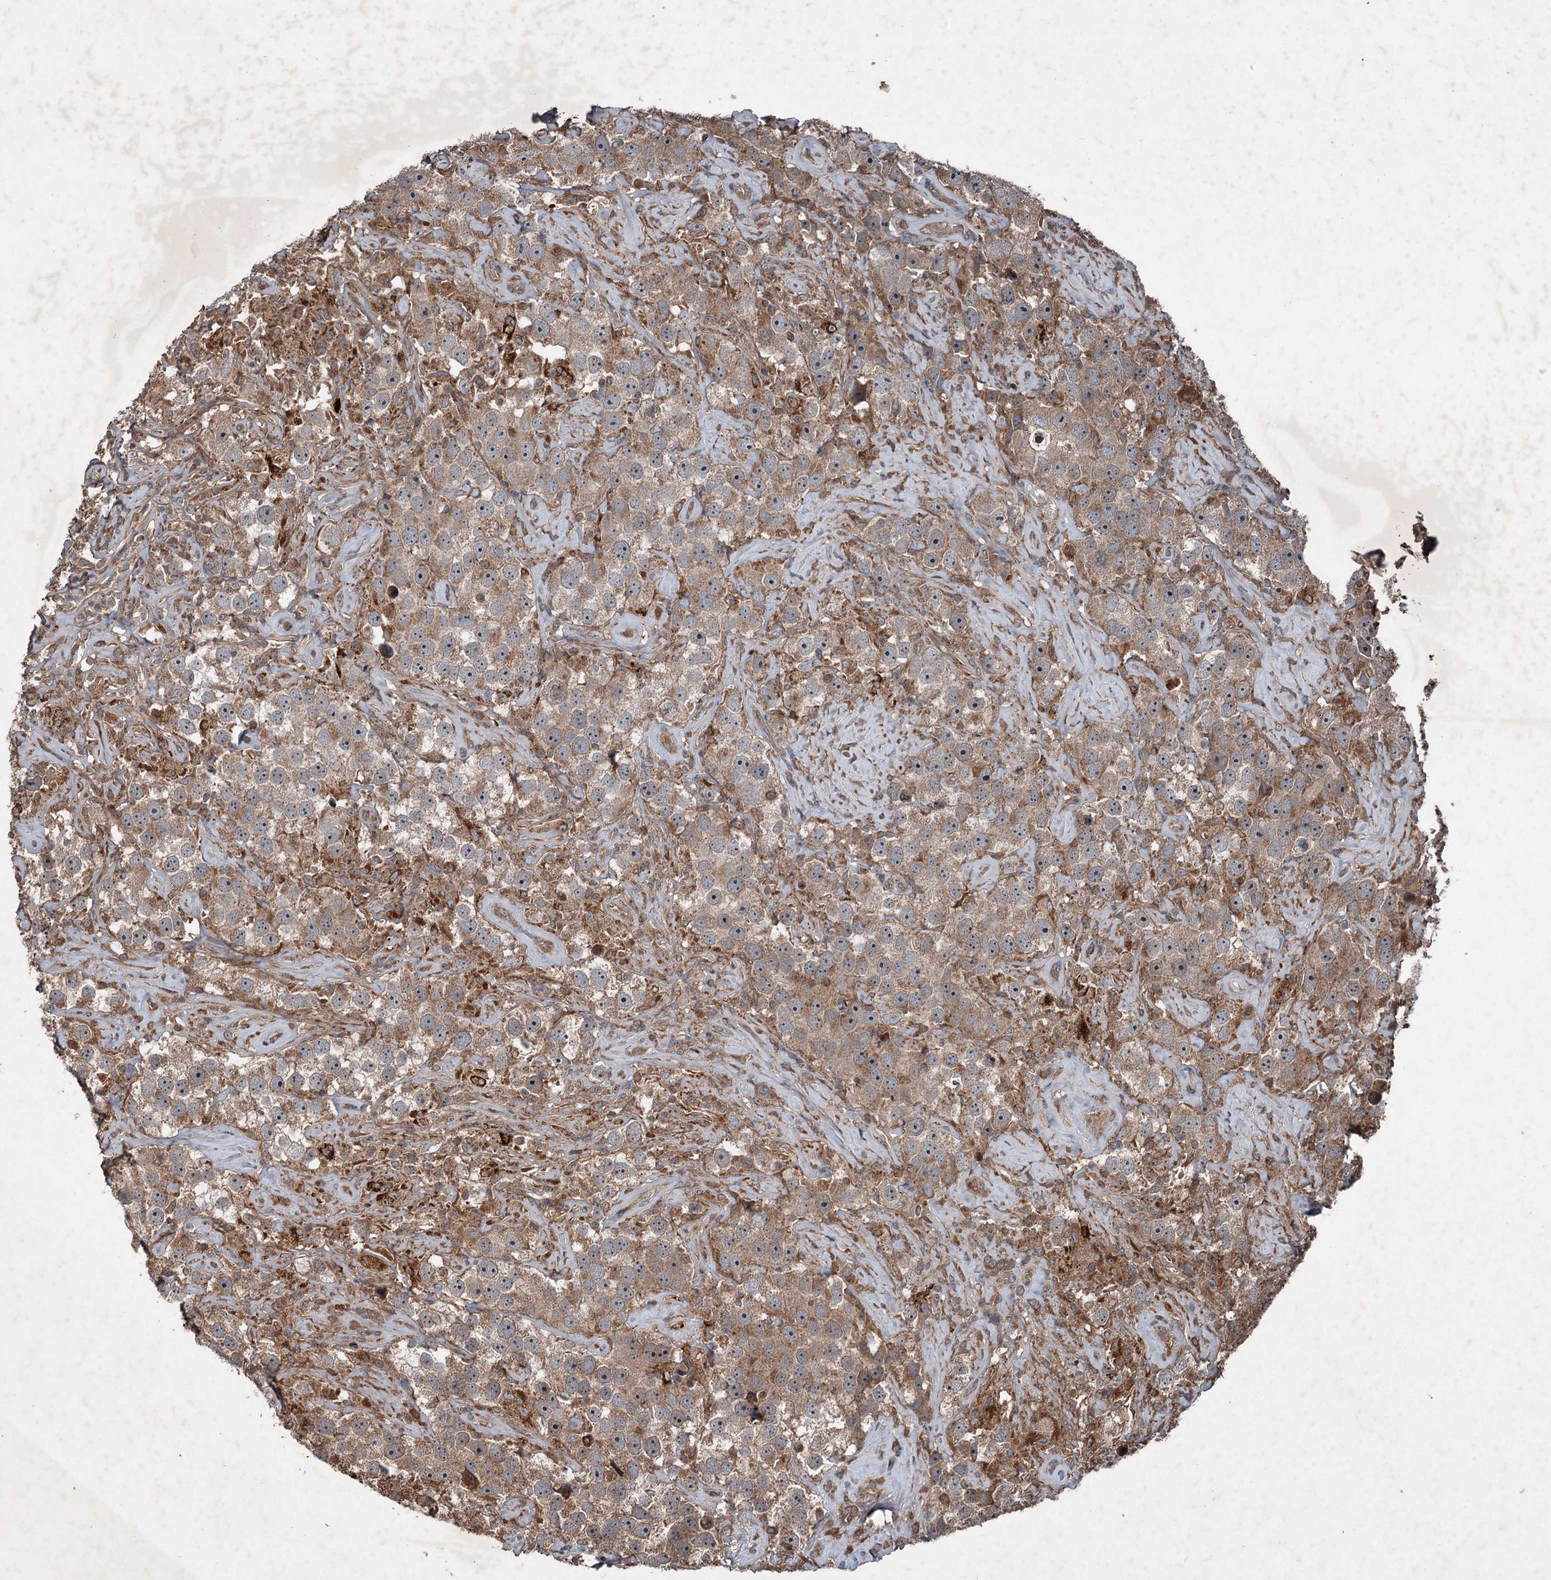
{"staining": {"intensity": "moderate", "quantity": "25%-75%", "location": "cytoplasmic/membranous"}, "tissue": "testis cancer", "cell_type": "Tumor cells", "image_type": "cancer", "snomed": [{"axis": "morphology", "description": "Seminoma, NOS"}, {"axis": "topography", "description": "Testis"}], "caption": "Brown immunohistochemical staining in testis cancer (seminoma) demonstrates moderate cytoplasmic/membranous staining in about 25%-75% of tumor cells. Nuclei are stained in blue.", "gene": "ALAS1", "patient": {"sex": "male", "age": 49}}